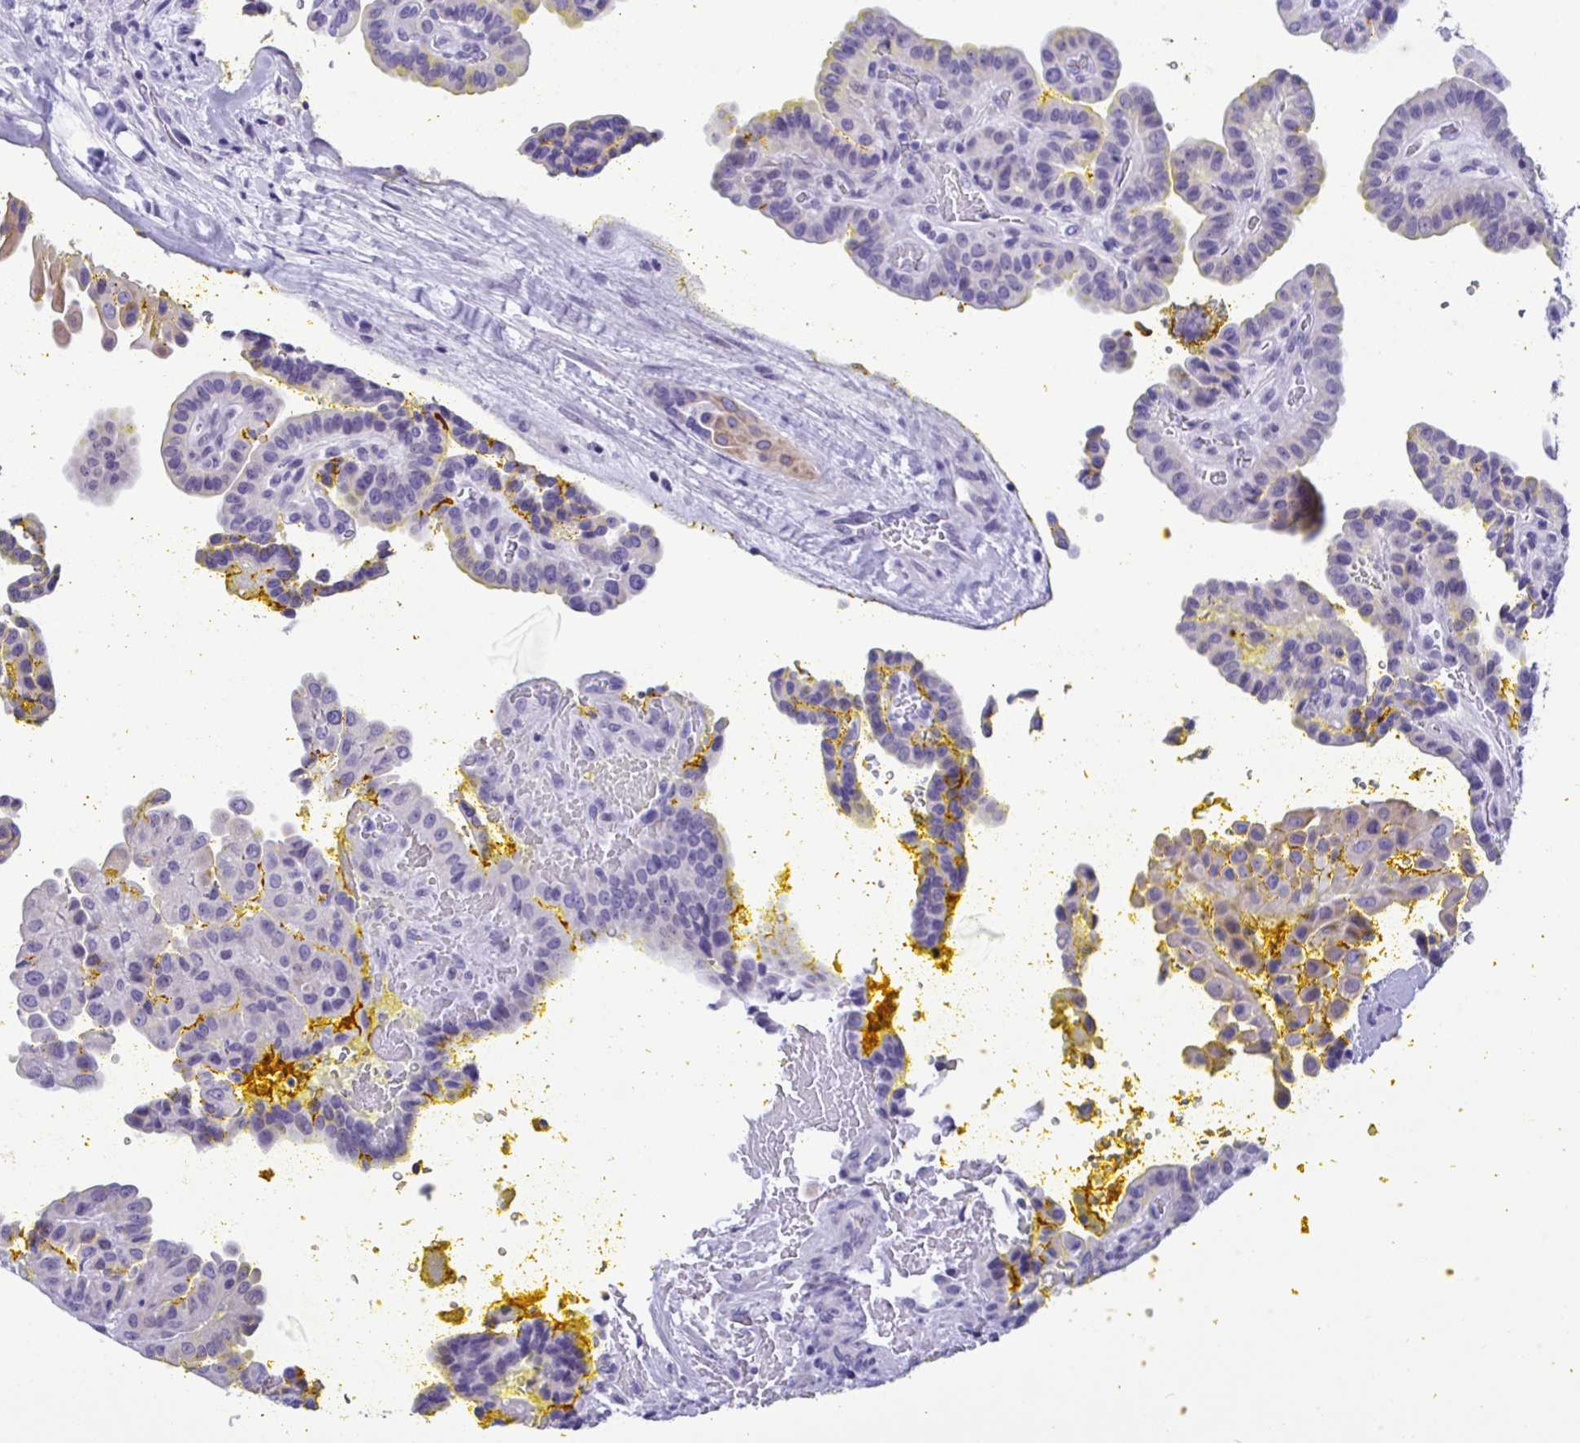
{"staining": {"intensity": "negative", "quantity": "none", "location": "none"}, "tissue": "thyroid cancer", "cell_type": "Tumor cells", "image_type": "cancer", "snomed": [{"axis": "morphology", "description": "Papillary adenocarcinoma, NOS"}, {"axis": "topography", "description": "Thyroid gland"}], "caption": "Protein analysis of papillary adenocarcinoma (thyroid) demonstrates no significant expression in tumor cells.", "gene": "YBX2", "patient": {"sex": "male", "age": 87}}